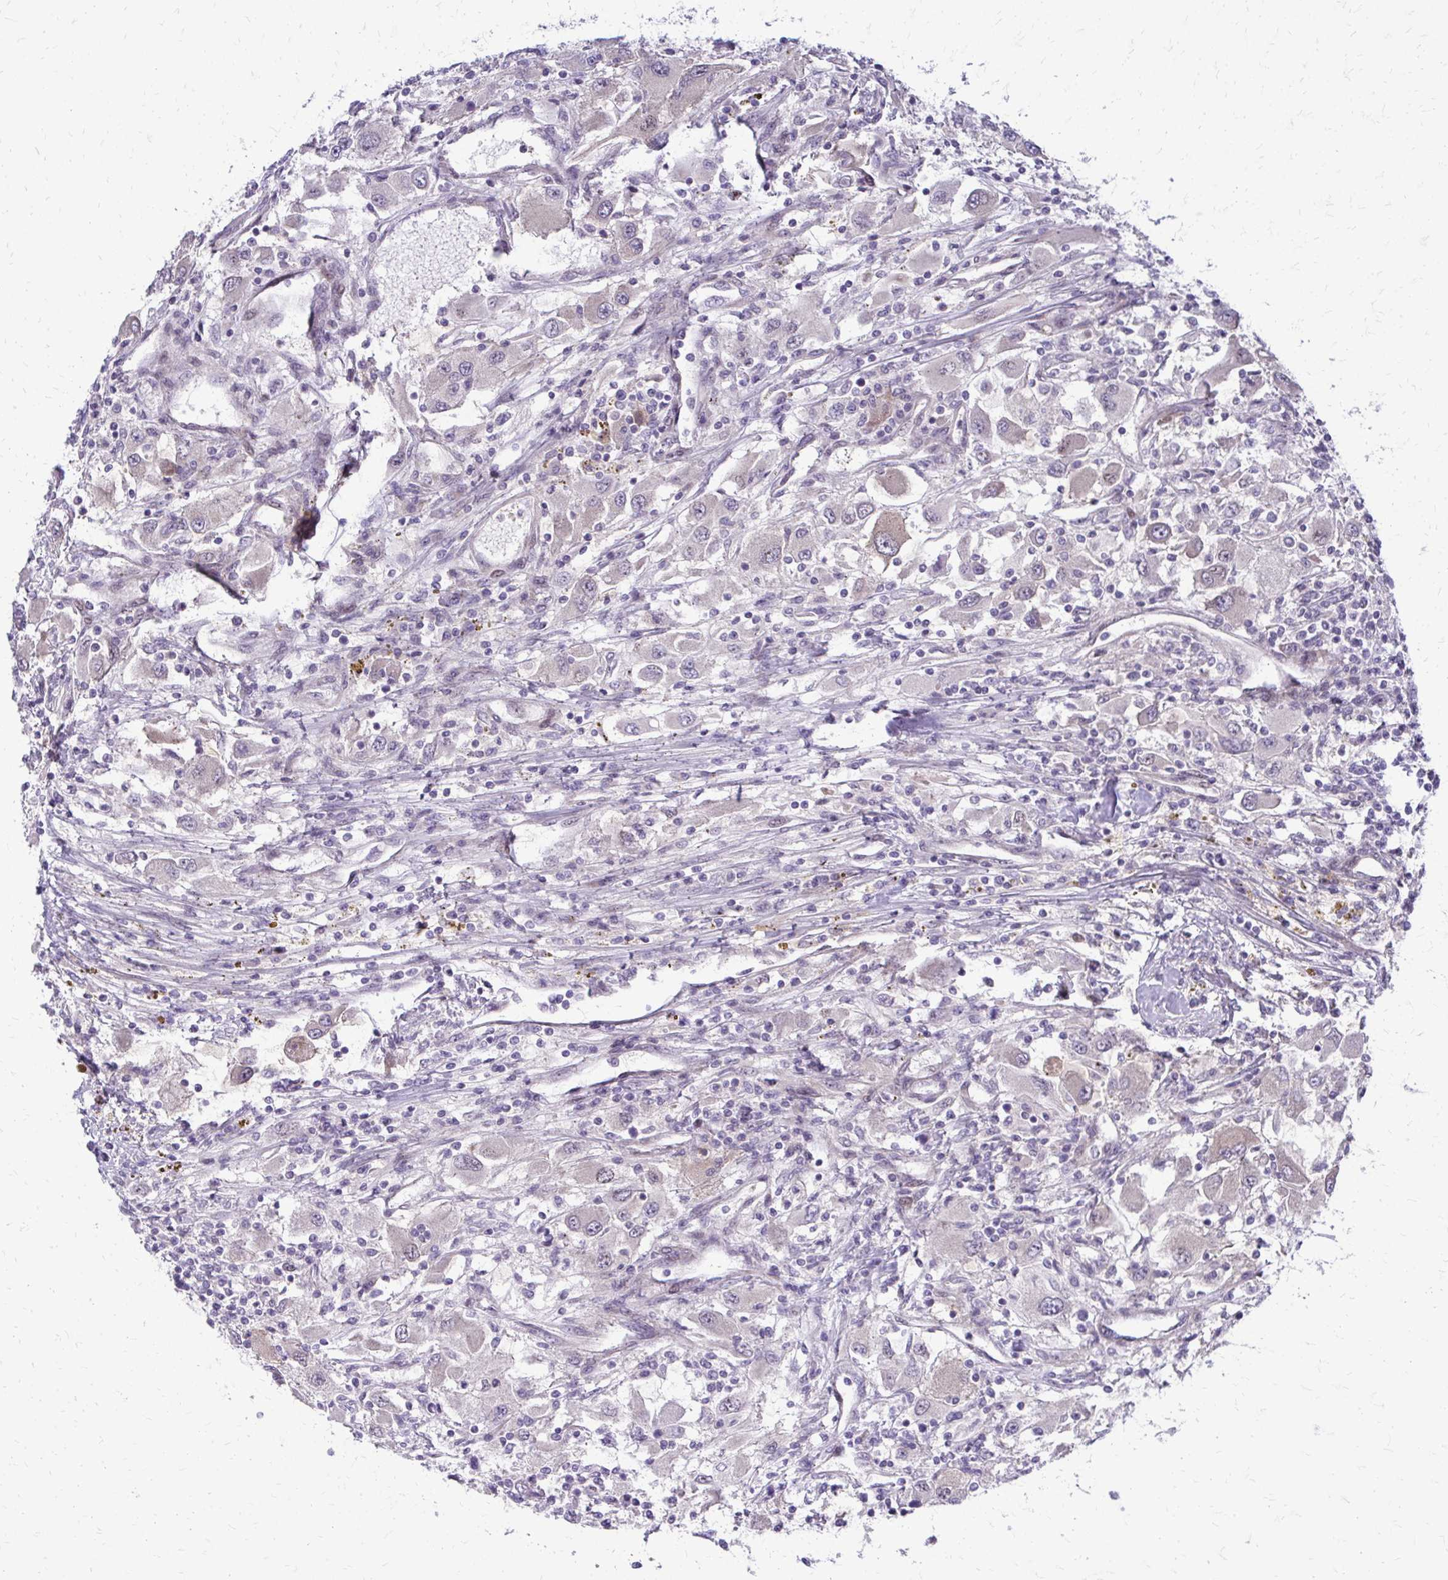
{"staining": {"intensity": "negative", "quantity": "none", "location": "none"}, "tissue": "renal cancer", "cell_type": "Tumor cells", "image_type": "cancer", "snomed": [{"axis": "morphology", "description": "Adenocarcinoma, NOS"}, {"axis": "topography", "description": "Kidney"}], "caption": "Immunohistochemistry micrograph of human adenocarcinoma (renal) stained for a protein (brown), which displays no positivity in tumor cells.", "gene": "PPDPFL", "patient": {"sex": "female", "age": 67}}